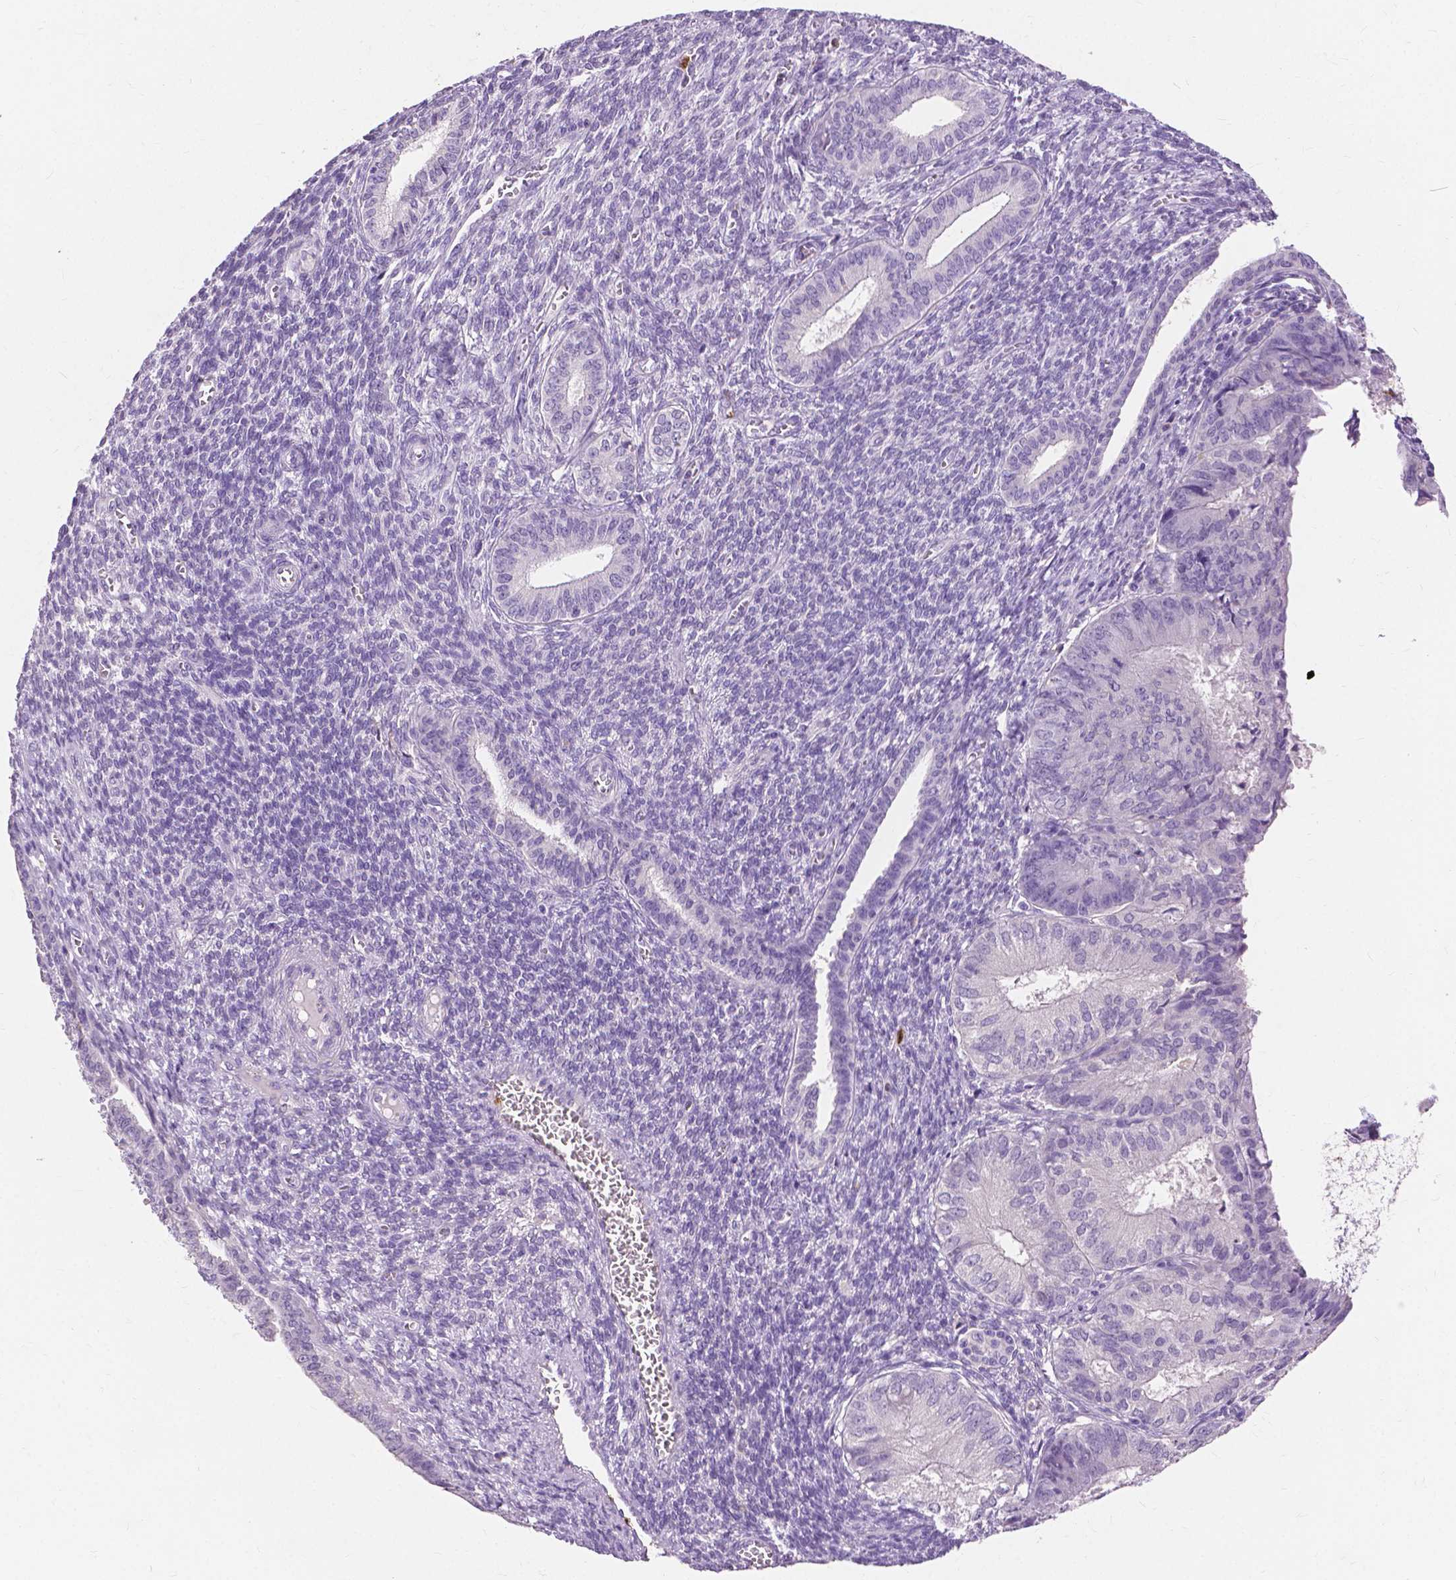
{"staining": {"intensity": "negative", "quantity": "none", "location": "none"}, "tissue": "endometrial cancer", "cell_type": "Tumor cells", "image_type": "cancer", "snomed": [{"axis": "morphology", "description": "Adenocarcinoma, NOS"}, {"axis": "topography", "description": "Endometrium"}], "caption": "This is an IHC photomicrograph of human endometrial adenocarcinoma. There is no positivity in tumor cells.", "gene": "CXCR2", "patient": {"sex": "female", "age": 86}}